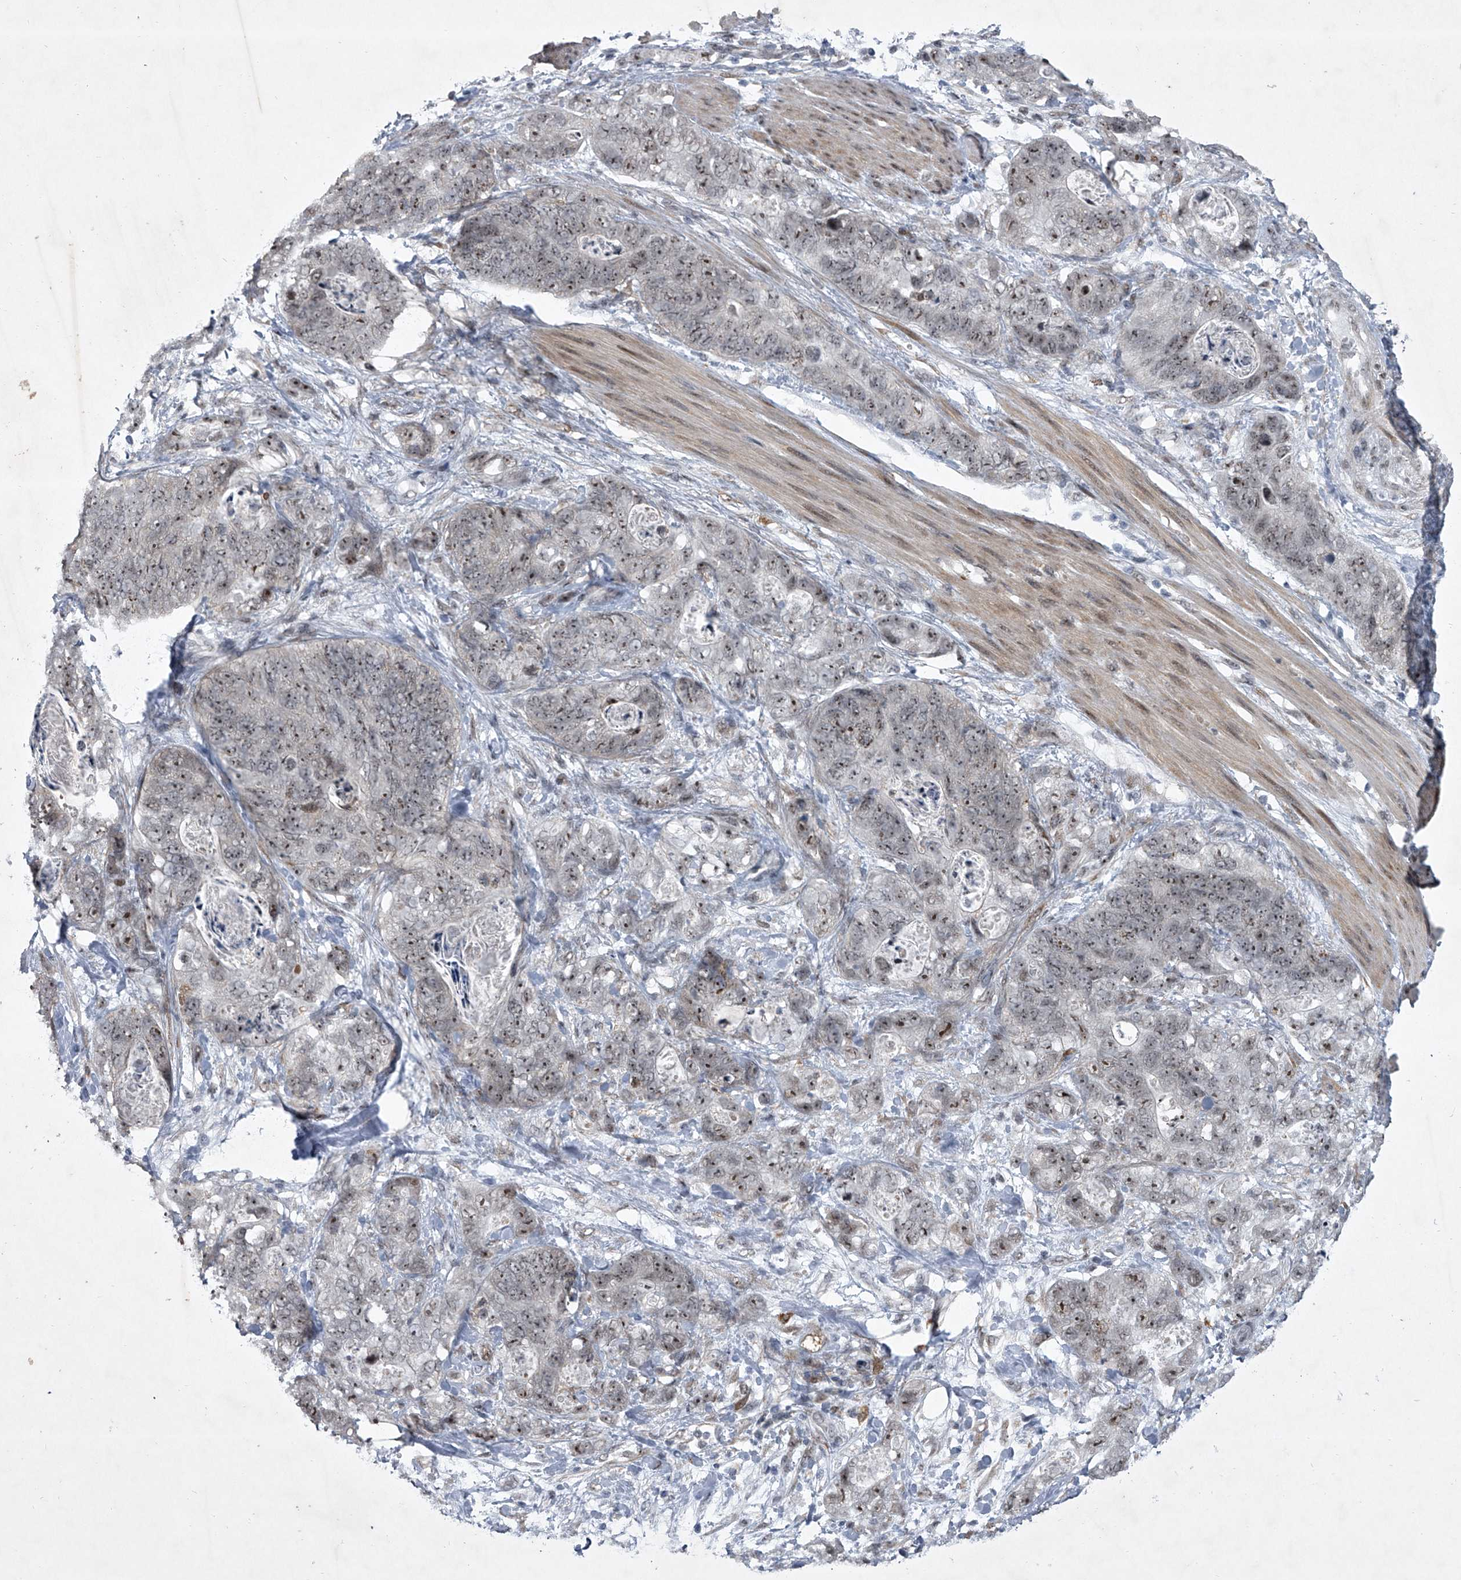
{"staining": {"intensity": "moderate", "quantity": ">75%", "location": "nuclear"}, "tissue": "stomach cancer", "cell_type": "Tumor cells", "image_type": "cancer", "snomed": [{"axis": "morphology", "description": "Normal tissue, NOS"}, {"axis": "morphology", "description": "Adenocarcinoma, NOS"}, {"axis": "topography", "description": "Stomach"}], "caption": "The image demonstrates a brown stain indicating the presence of a protein in the nuclear of tumor cells in stomach adenocarcinoma.", "gene": "MLLT1", "patient": {"sex": "female", "age": 89}}